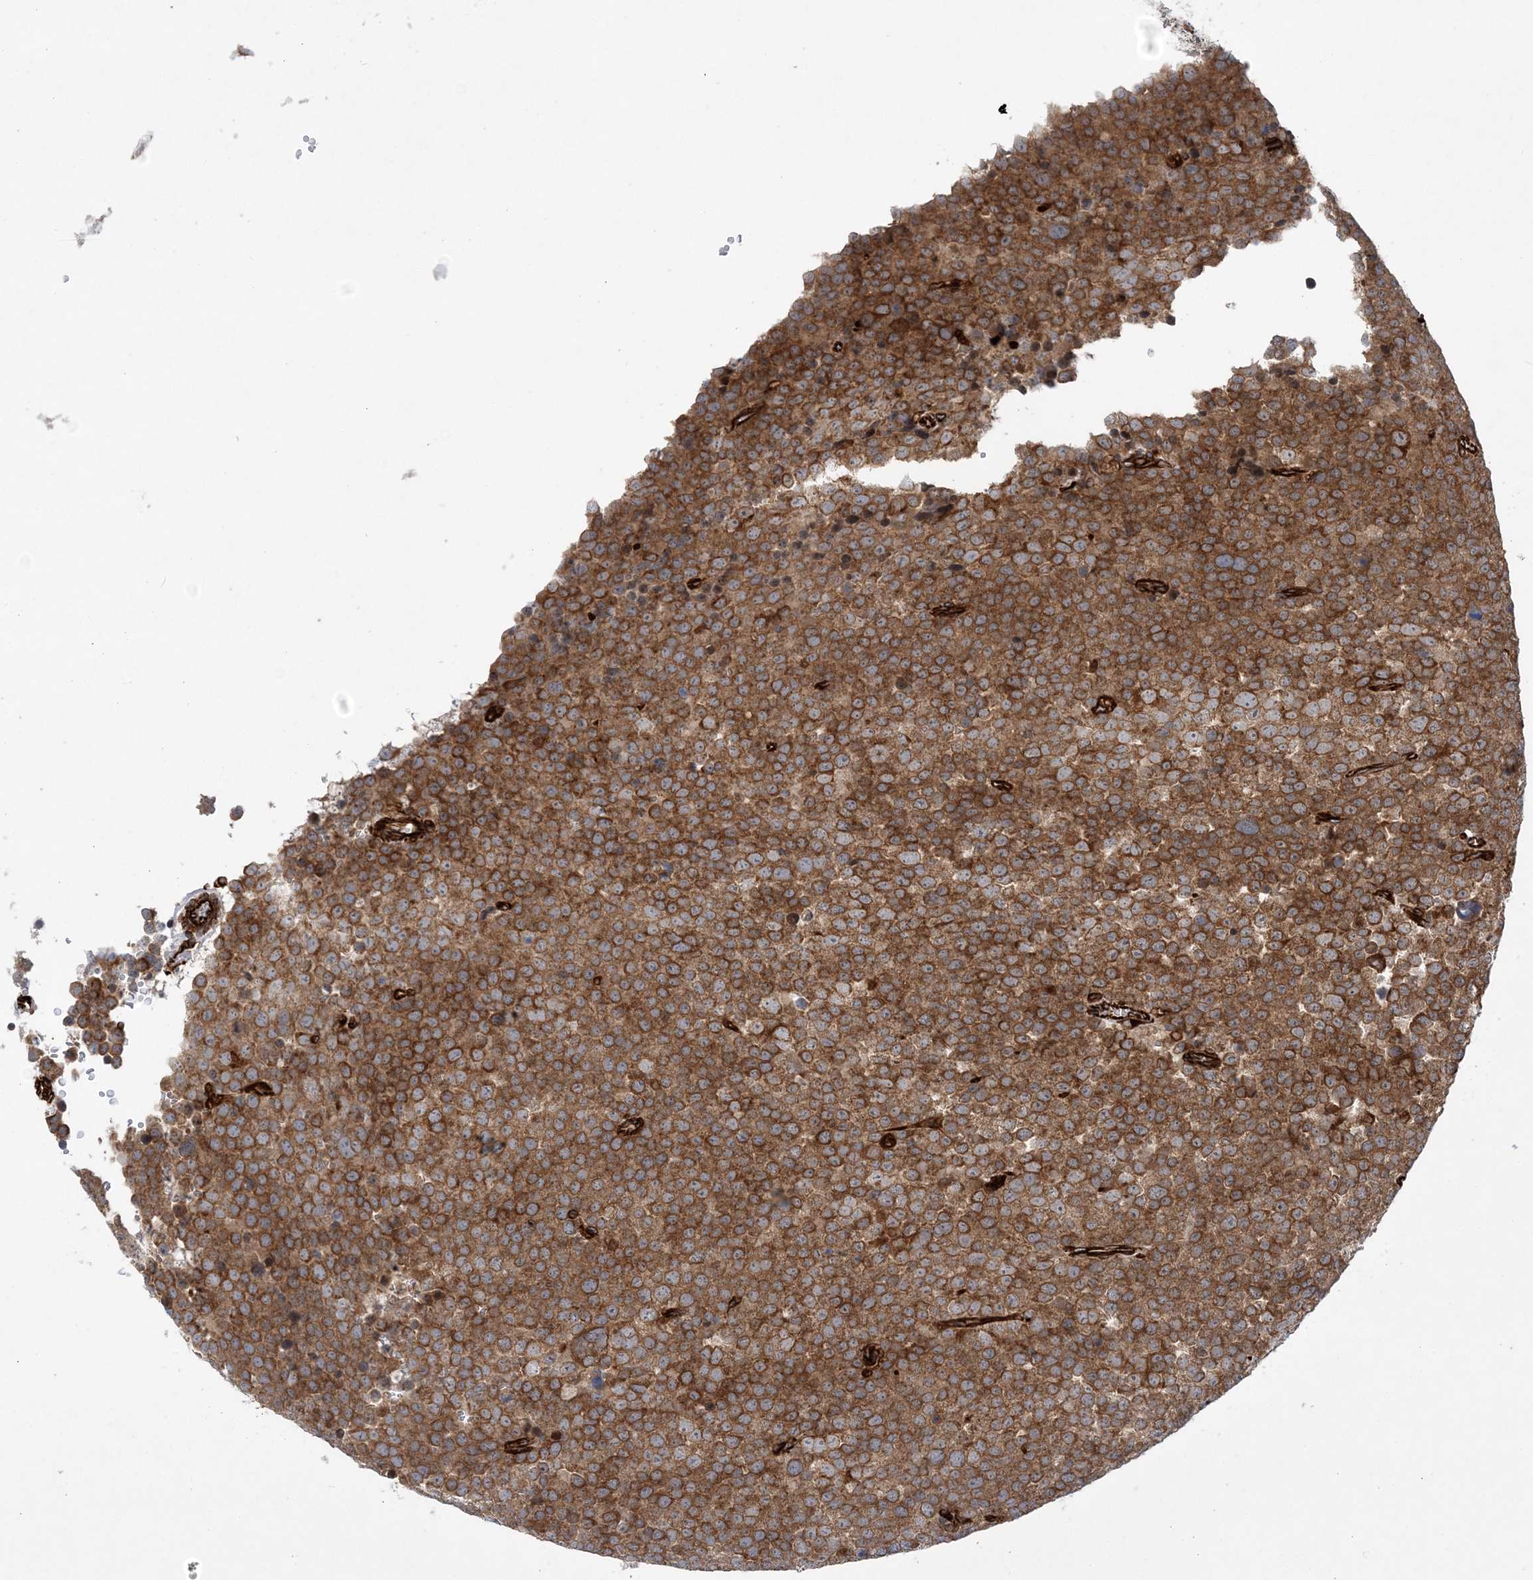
{"staining": {"intensity": "moderate", "quantity": ">75%", "location": "cytoplasmic/membranous"}, "tissue": "testis cancer", "cell_type": "Tumor cells", "image_type": "cancer", "snomed": [{"axis": "morphology", "description": "Seminoma, NOS"}, {"axis": "topography", "description": "Testis"}], "caption": "High-power microscopy captured an IHC micrograph of testis seminoma, revealing moderate cytoplasmic/membranous expression in about >75% of tumor cells. The staining is performed using DAB brown chromogen to label protein expression. The nuclei are counter-stained blue using hematoxylin.", "gene": "FAM114A2", "patient": {"sex": "male", "age": 71}}